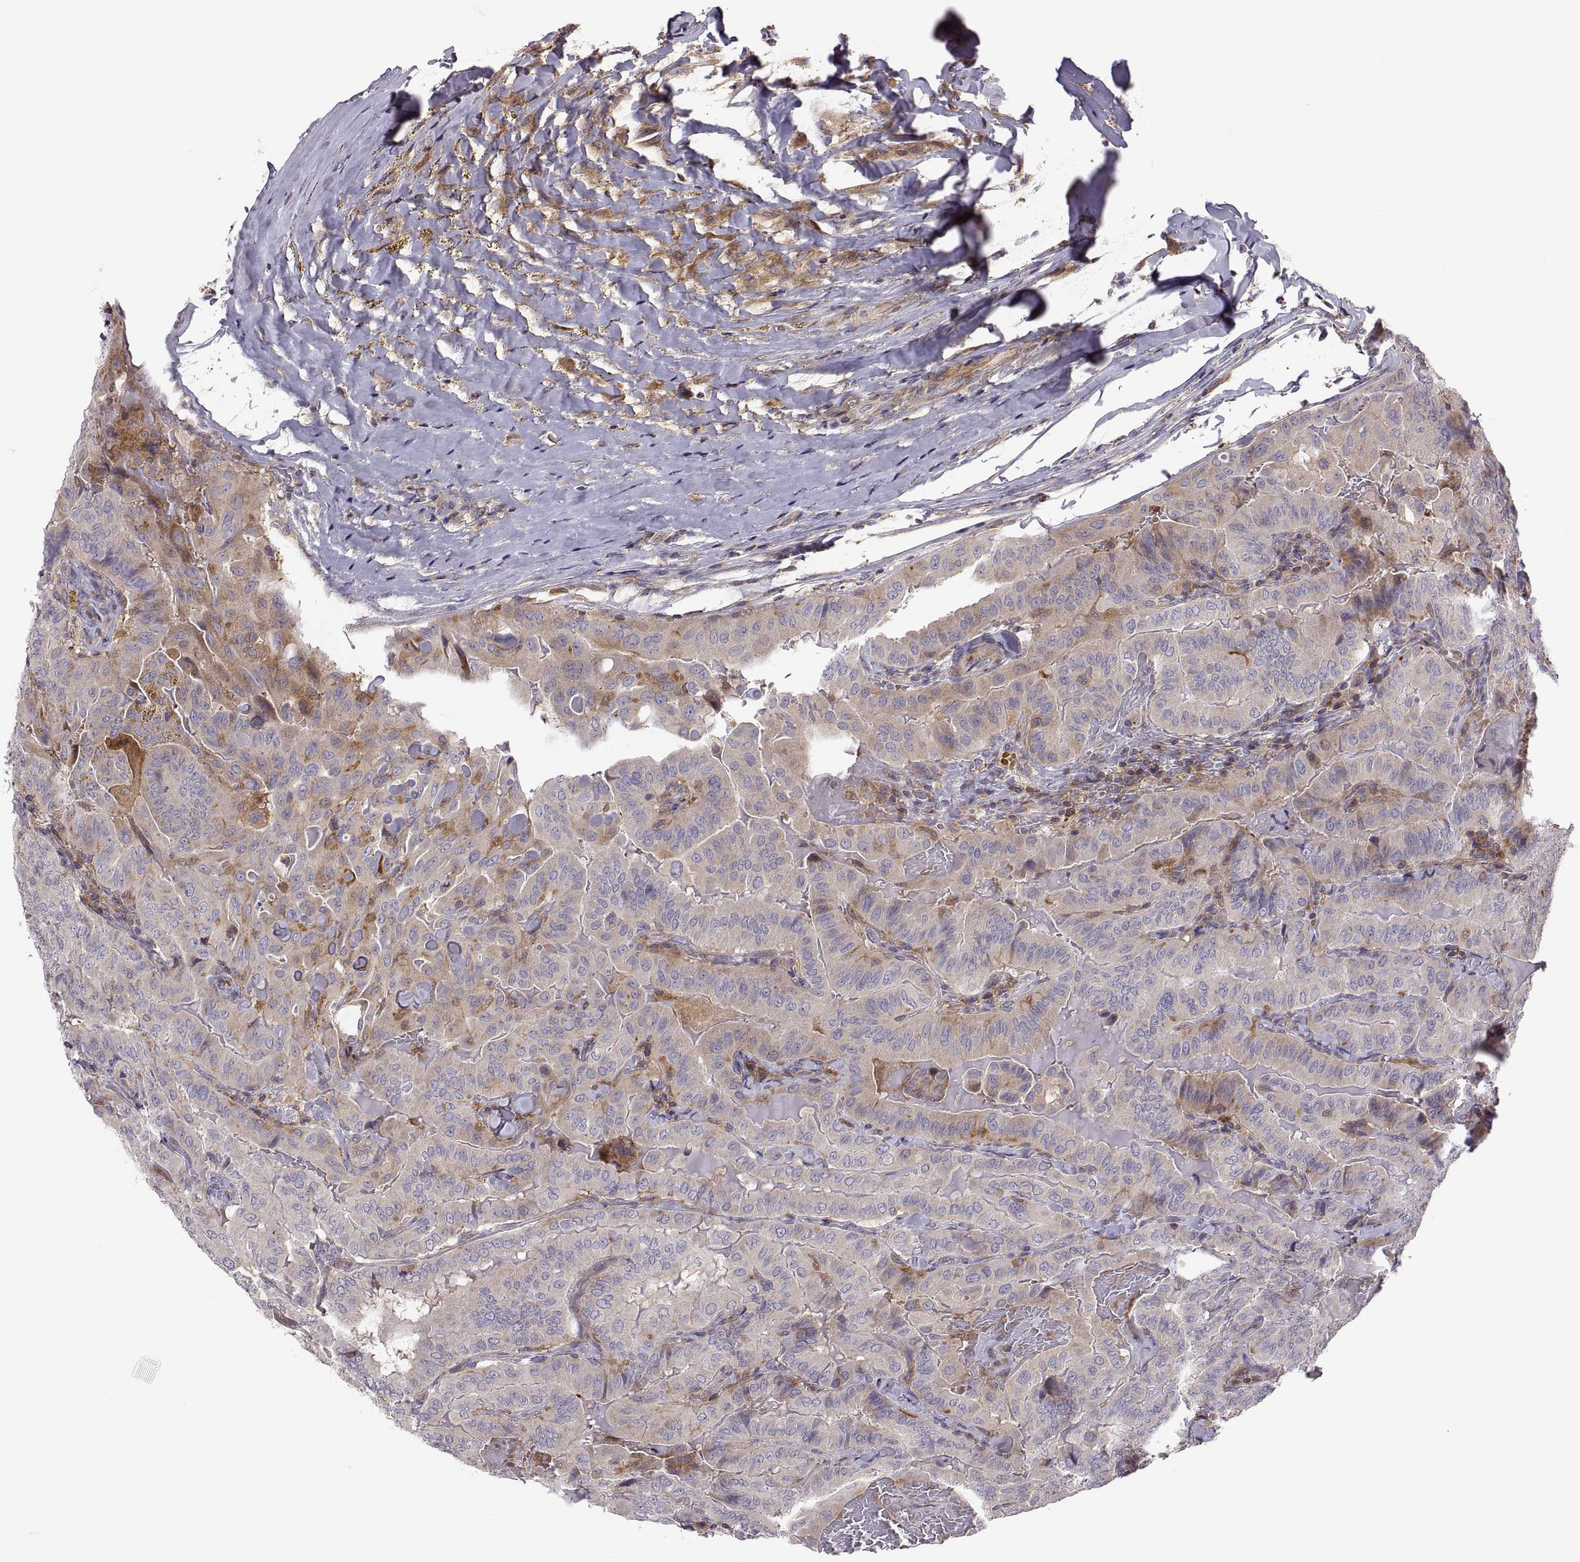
{"staining": {"intensity": "moderate", "quantity": "<25%", "location": "cytoplasmic/membranous"}, "tissue": "thyroid cancer", "cell_type": "Tumor cells", "image_type": "cancer", "snomed": [{"axis": "morphology", "description": "Papillary adenocarcinoma, NOS"}, {"axis": "topography", "description": "Thyroid gland"}], "caption": "Human thyroid cancer stained with a brown dye displays moderate cytoplasmic/membranous positive expression in approximately <25% of tumor cells.", "gene": "SPATA32", "patient": {"sex": "female", "age": 68}}